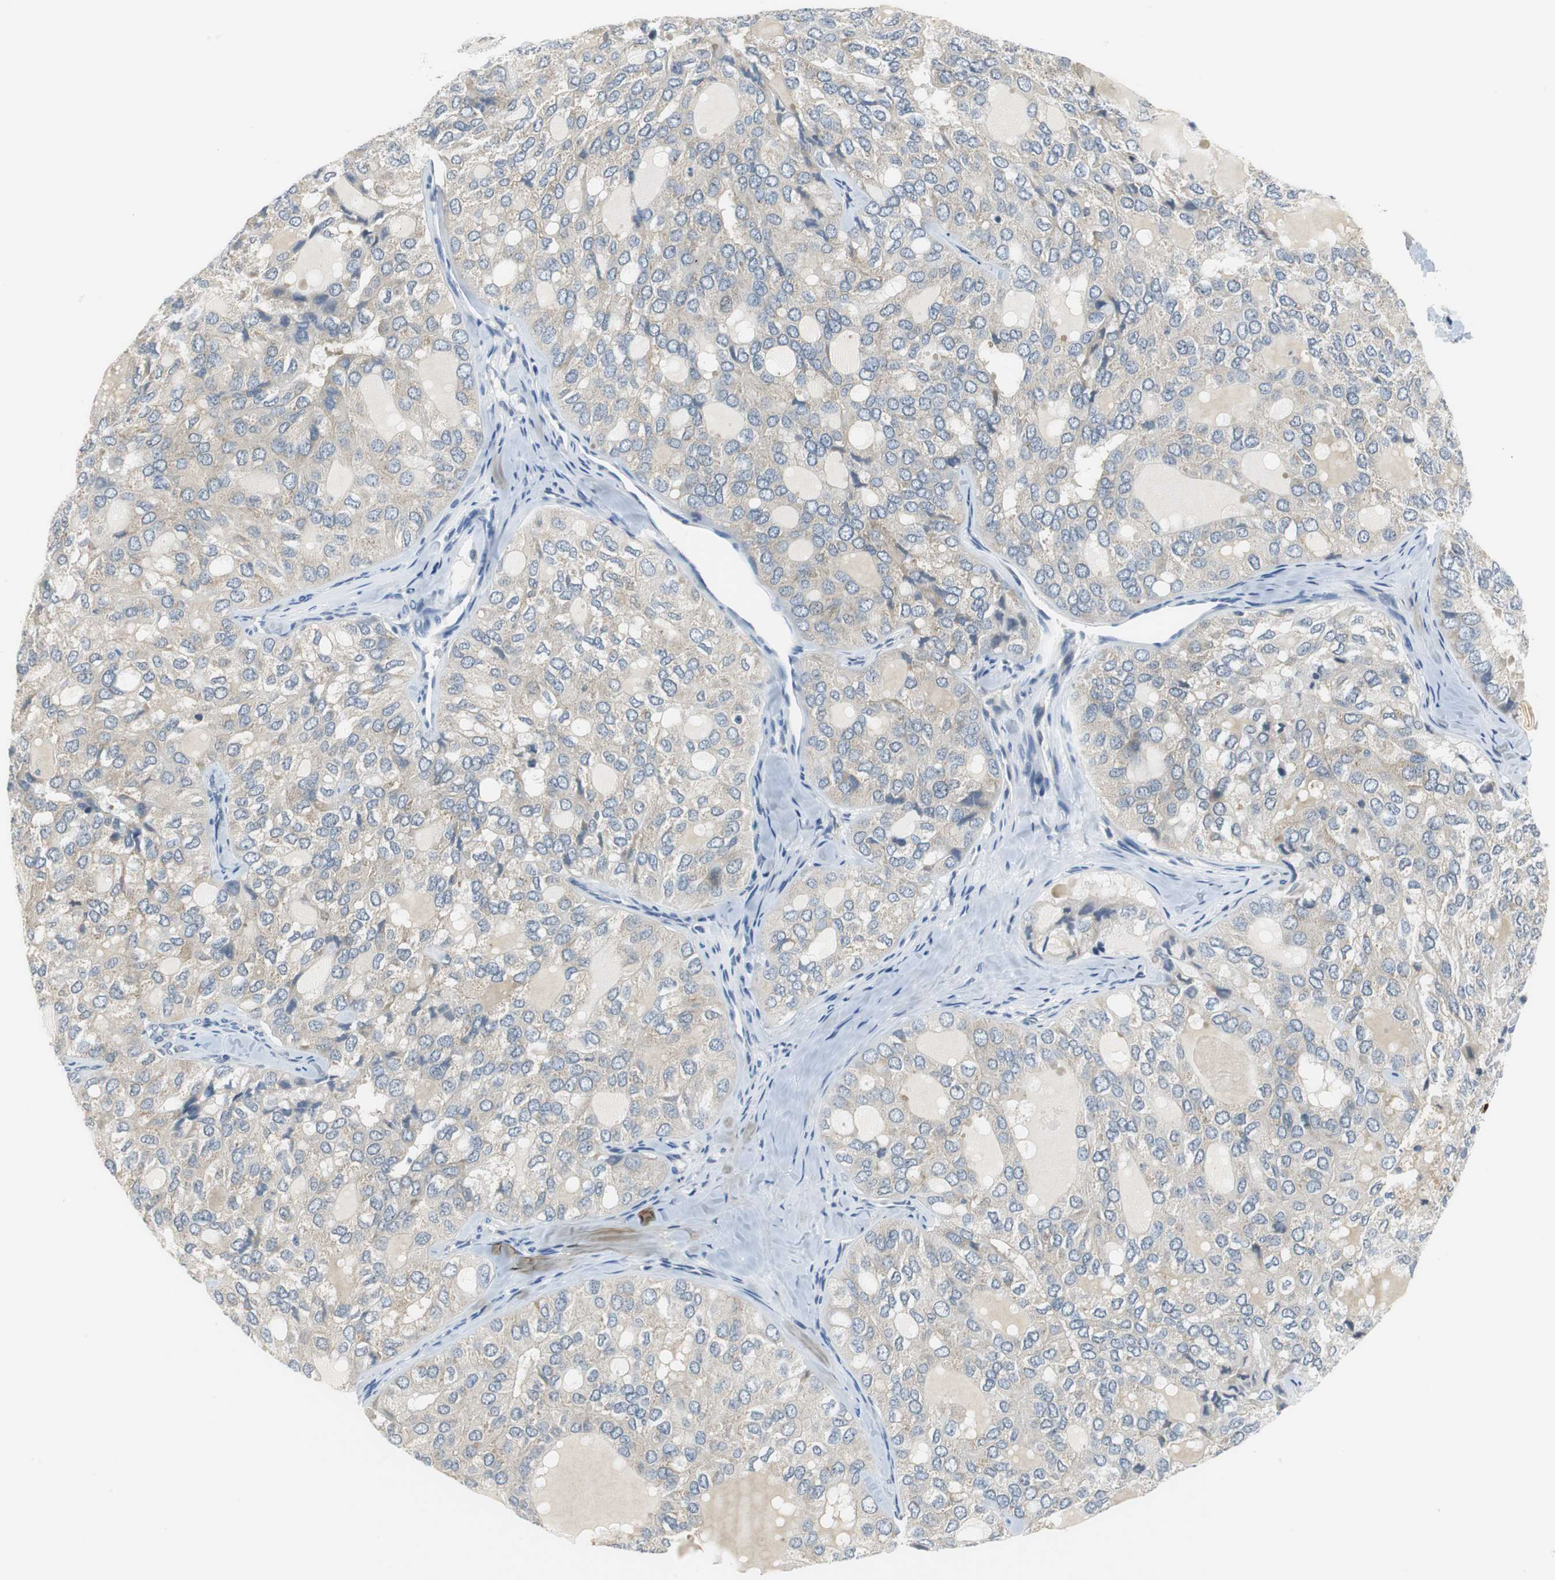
{"staining": {"intensity": "weak", "quantity": "25%-75%", "location": "cytoplasmic/membranous"}, "tissue": "thyroid cancer", "cell_type": "Tumor cells", "image_type": "cancer", "snomed": [{"axis": "morphology", "description": "Follicular adenoma carcinoma, NOS"}, {"axis": "topography", "description": "Thyroid gland"}], "caption": "Thyroid cancer stained for a protein (brown) reveals weak cytoplasmic/membranous positive positivity in about 25%-75% of tumor cells.", "gene": "GLCCI1", "patient": {"sex": "male", "age": 75}}